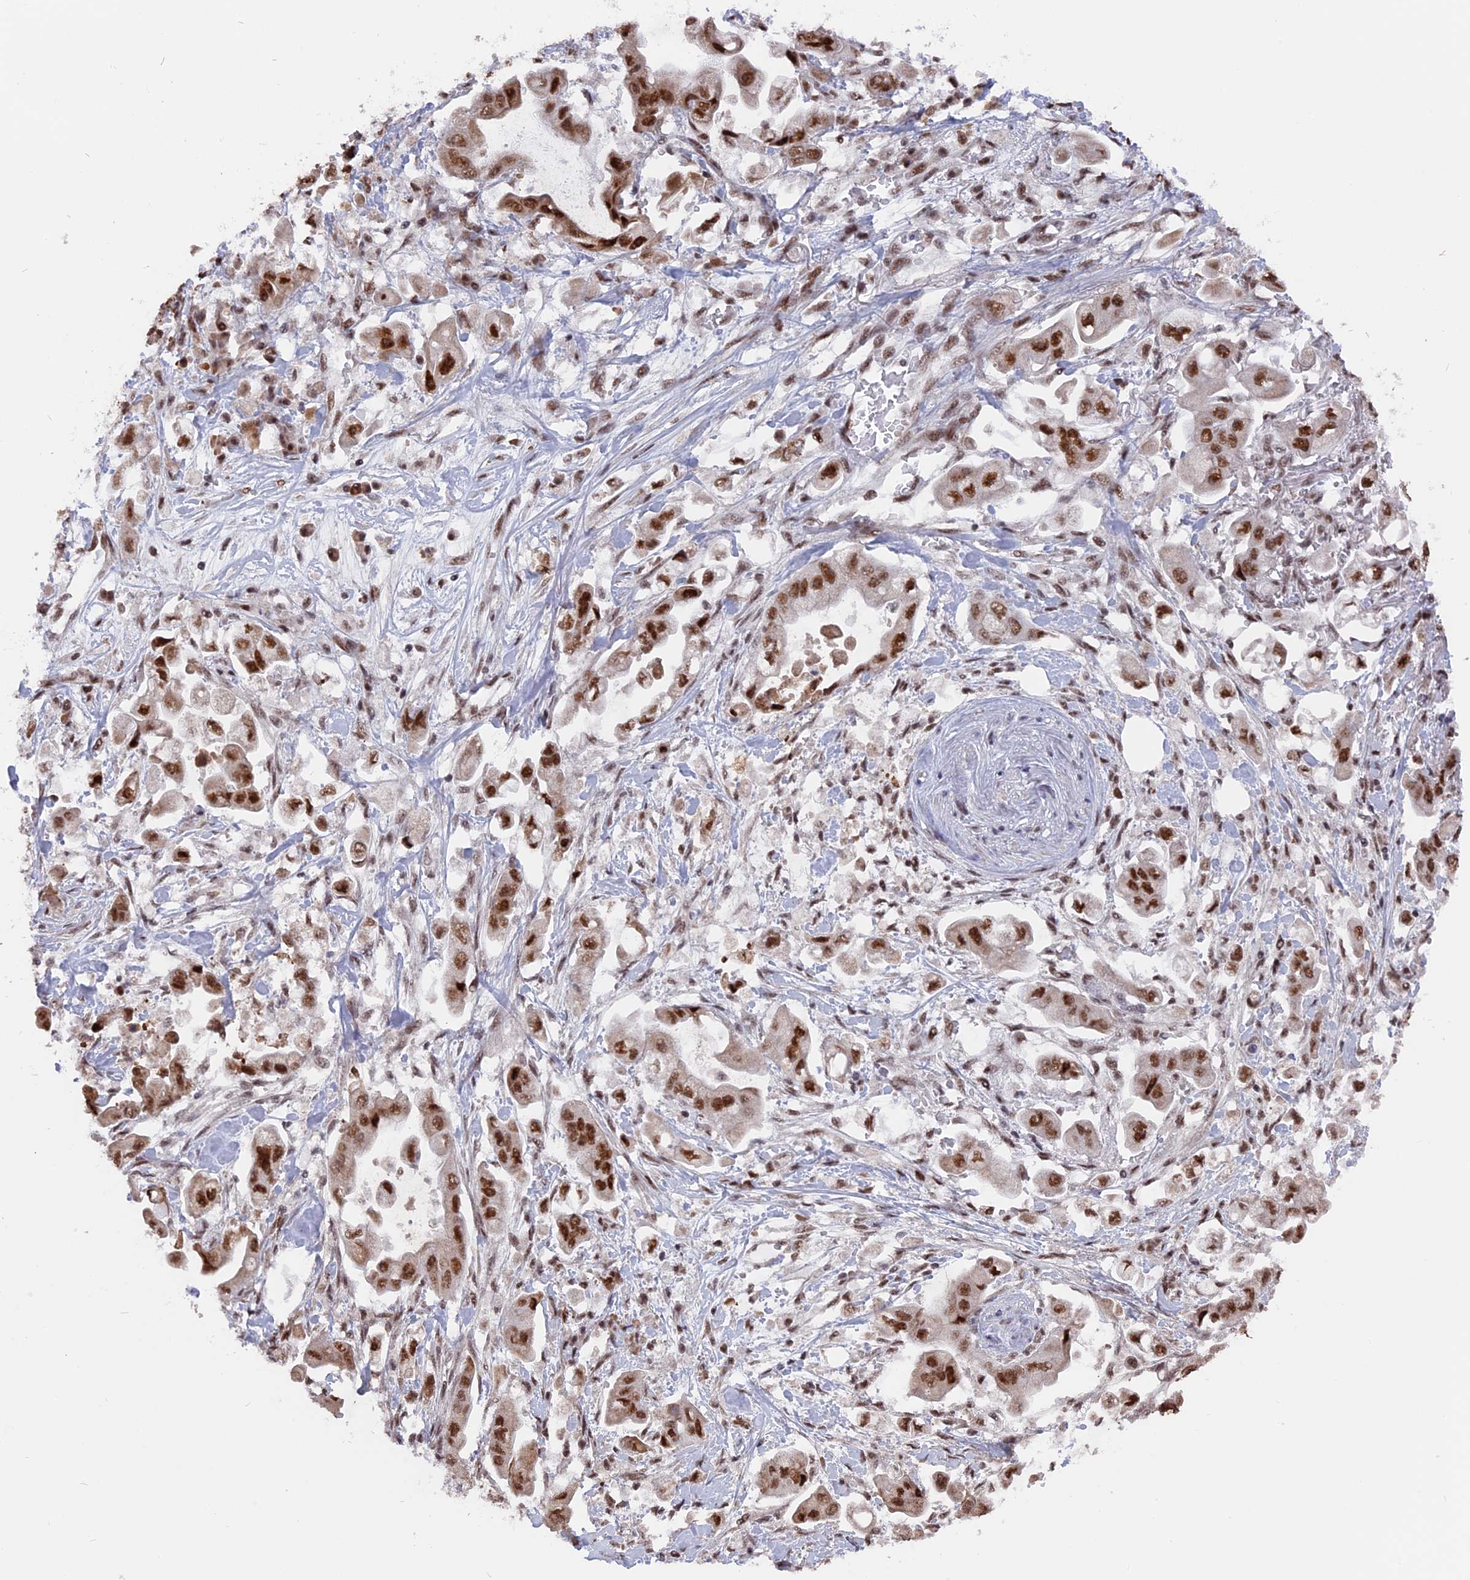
{"staining": {"intensity": "moderate", "quantity": ">75%", "location": "nuclear"}, "tissue": "stomach cancer", "cell_type": "Tumor cells", "image_type": "cancer", "snomed": [{"axis": "morphology", "description": "Adenocarcinoma, NOS"}, {"axis": "topography", "description": "Stomach"}], "caption": "A histopathology image of human stomach cancer (adenocarcinoma) stained for a protein displays moderate nuclear brown staining in tumor cells.", "gene": "SF3A2", "patient": {"sex": "male", "age": 62}}